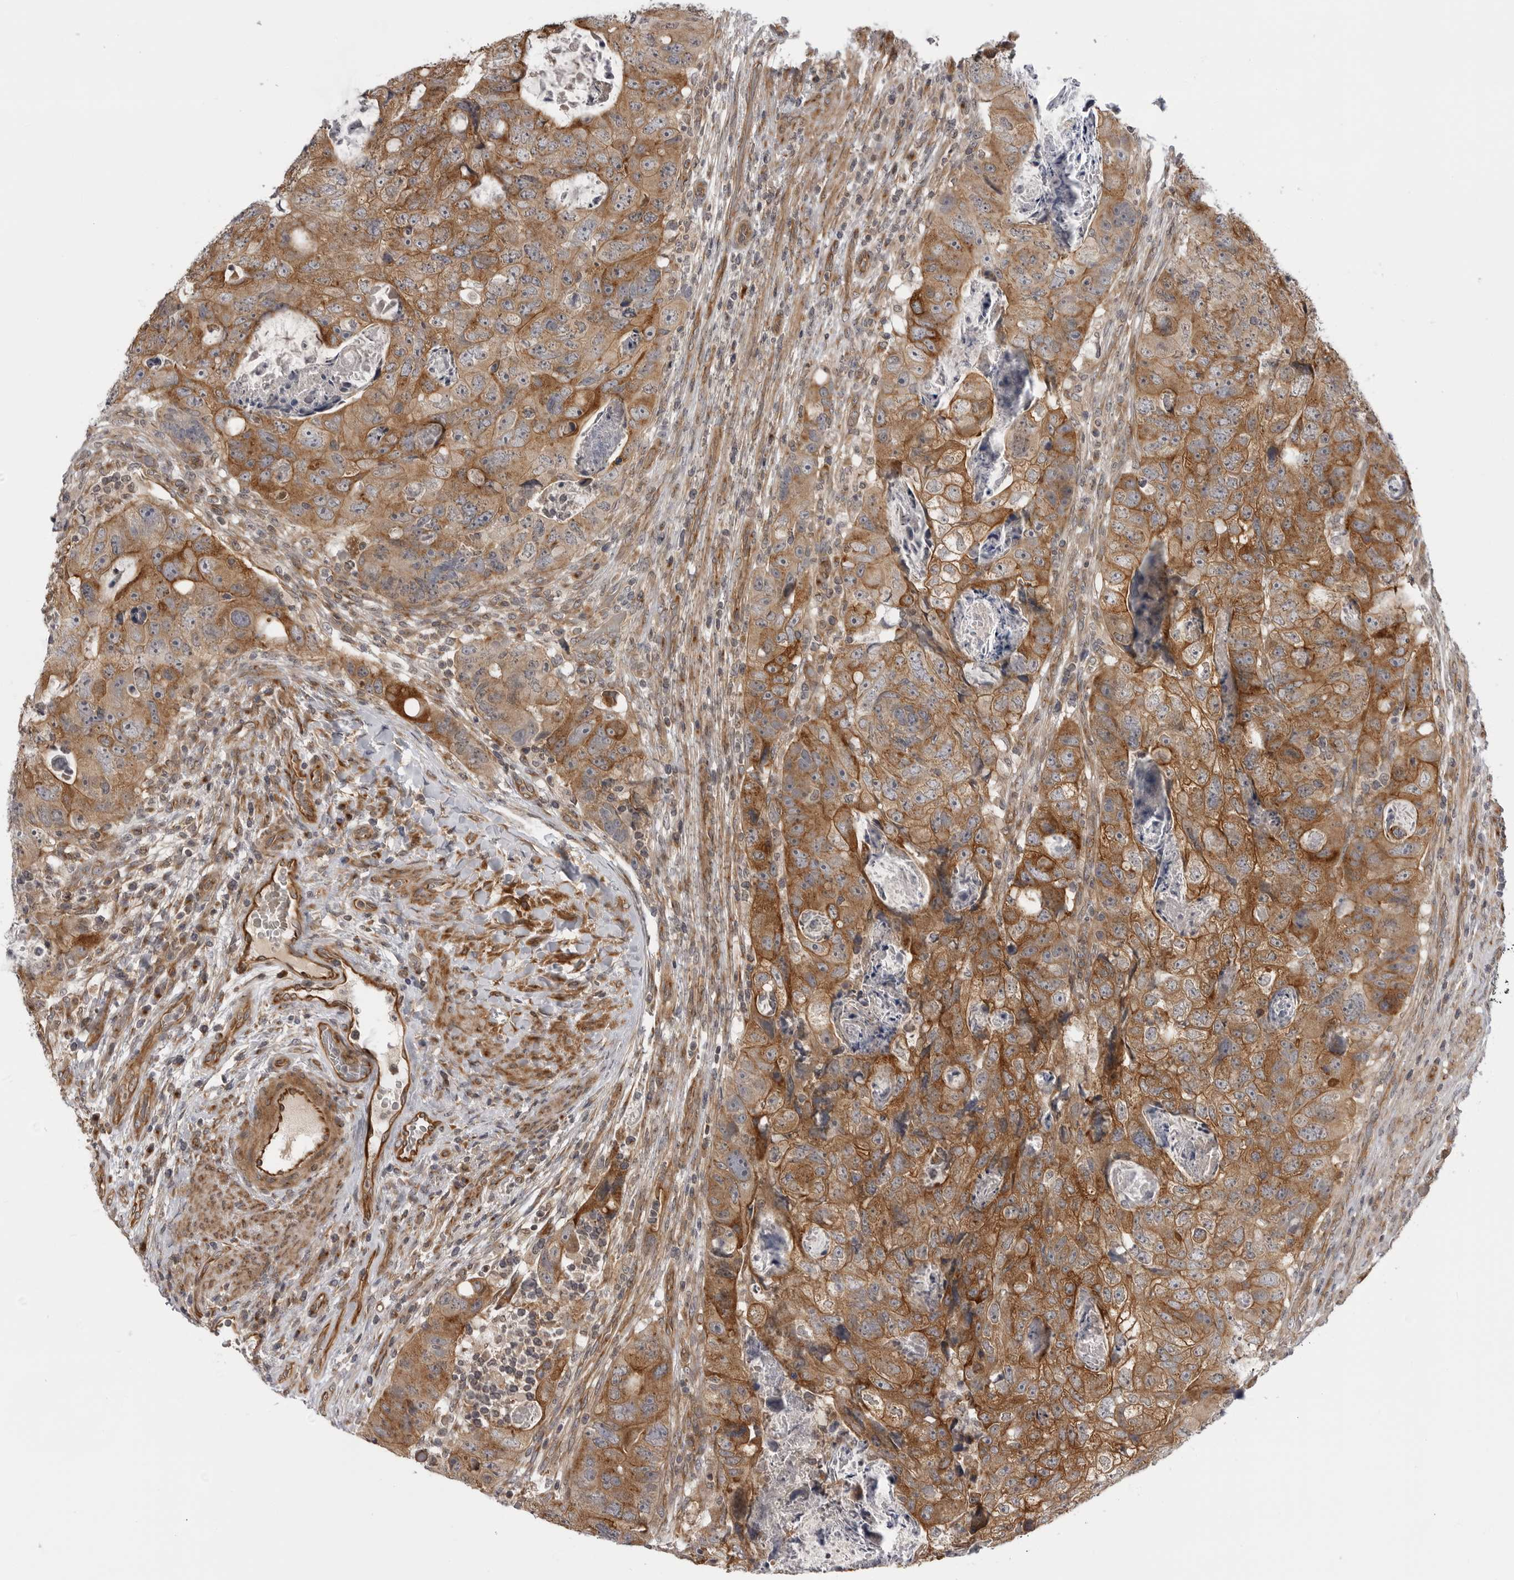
{"staining": {"intensity": "moderate", "quantity": ">75%", "location": "cytoplasmic/membranous"}, "tissue": "colorectal cancer", "cell_type": "Tumor cells", "image_type": "cancer", "snomed": [{"axis": "morphology", "description": "Adenocarcinoma, NOS"}, {"axis": "topography", "description": "Rectum"}], "caption": "Immunohistochemical staining of colorectal cancer demonstrates moderate cytoplasmic/membranous protein expression in about >75% of tumor cells. The protein of interest is stained brown, and the nuclei are stained in blue (DAB IHC with brightfield microscopy, high magnification).", "gene": "LRRC45", "patient": {"sex": "male", "age": 59}}